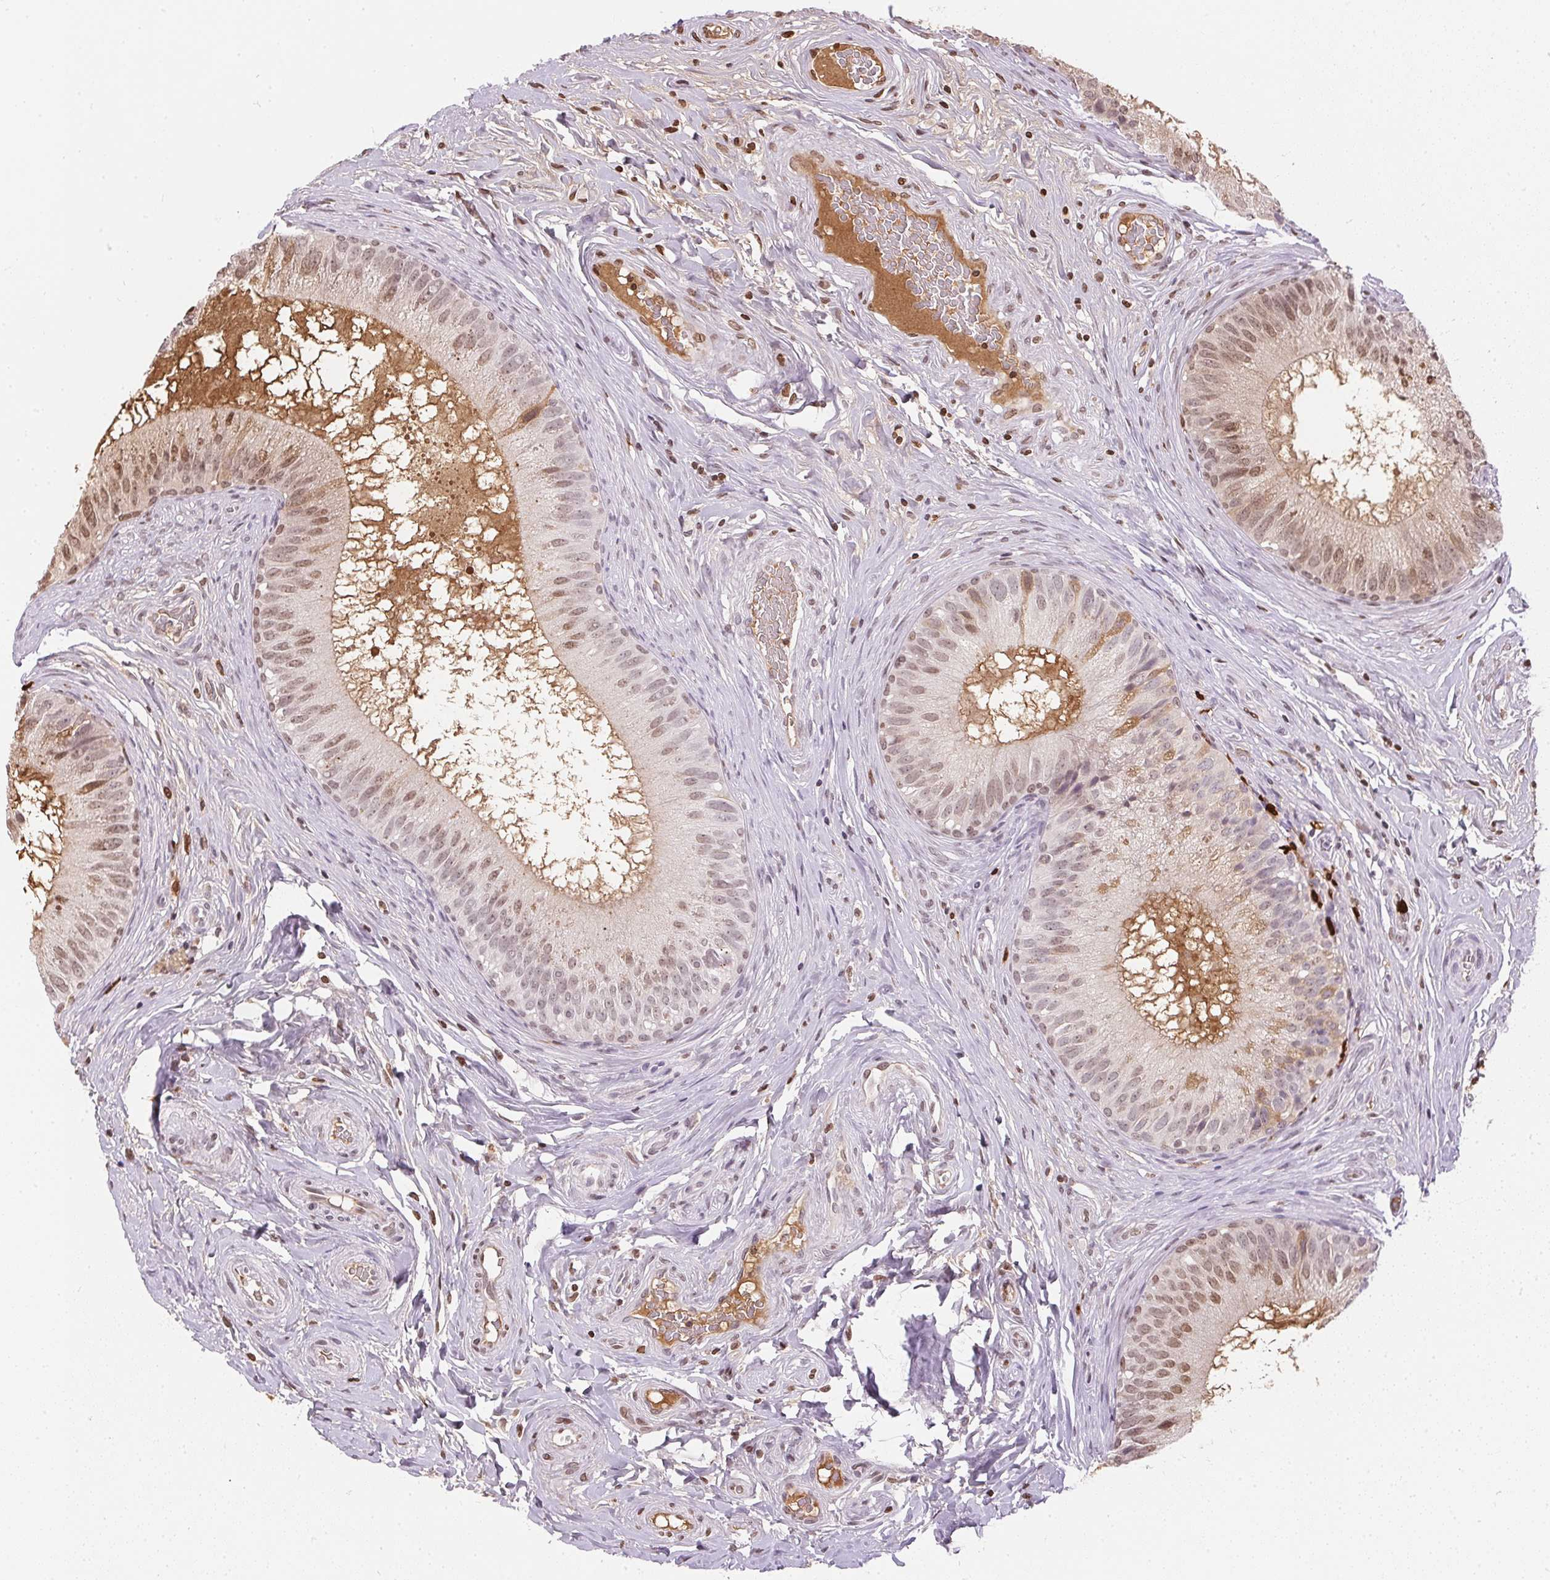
{"staining": {"intensity": "weak", "quantity": "25%-75%", "location": "nuclear"}, "tissue": "epididymis", "cell_type": "Glandular cells", "image_type": "normal", "snomed": [{"axis": "morphology", "description": "Normal tissue, NOS"}, {"axis": "topography", "description": "Epididymis"}], "caption": "Brown immunohistochemical staining in unremarkable epididymis displays weak nuclear positivity in approximately 25%-75% of glandular cells.", "gene": "ORM1", "patient": {"sex": "male", "age": 34}}